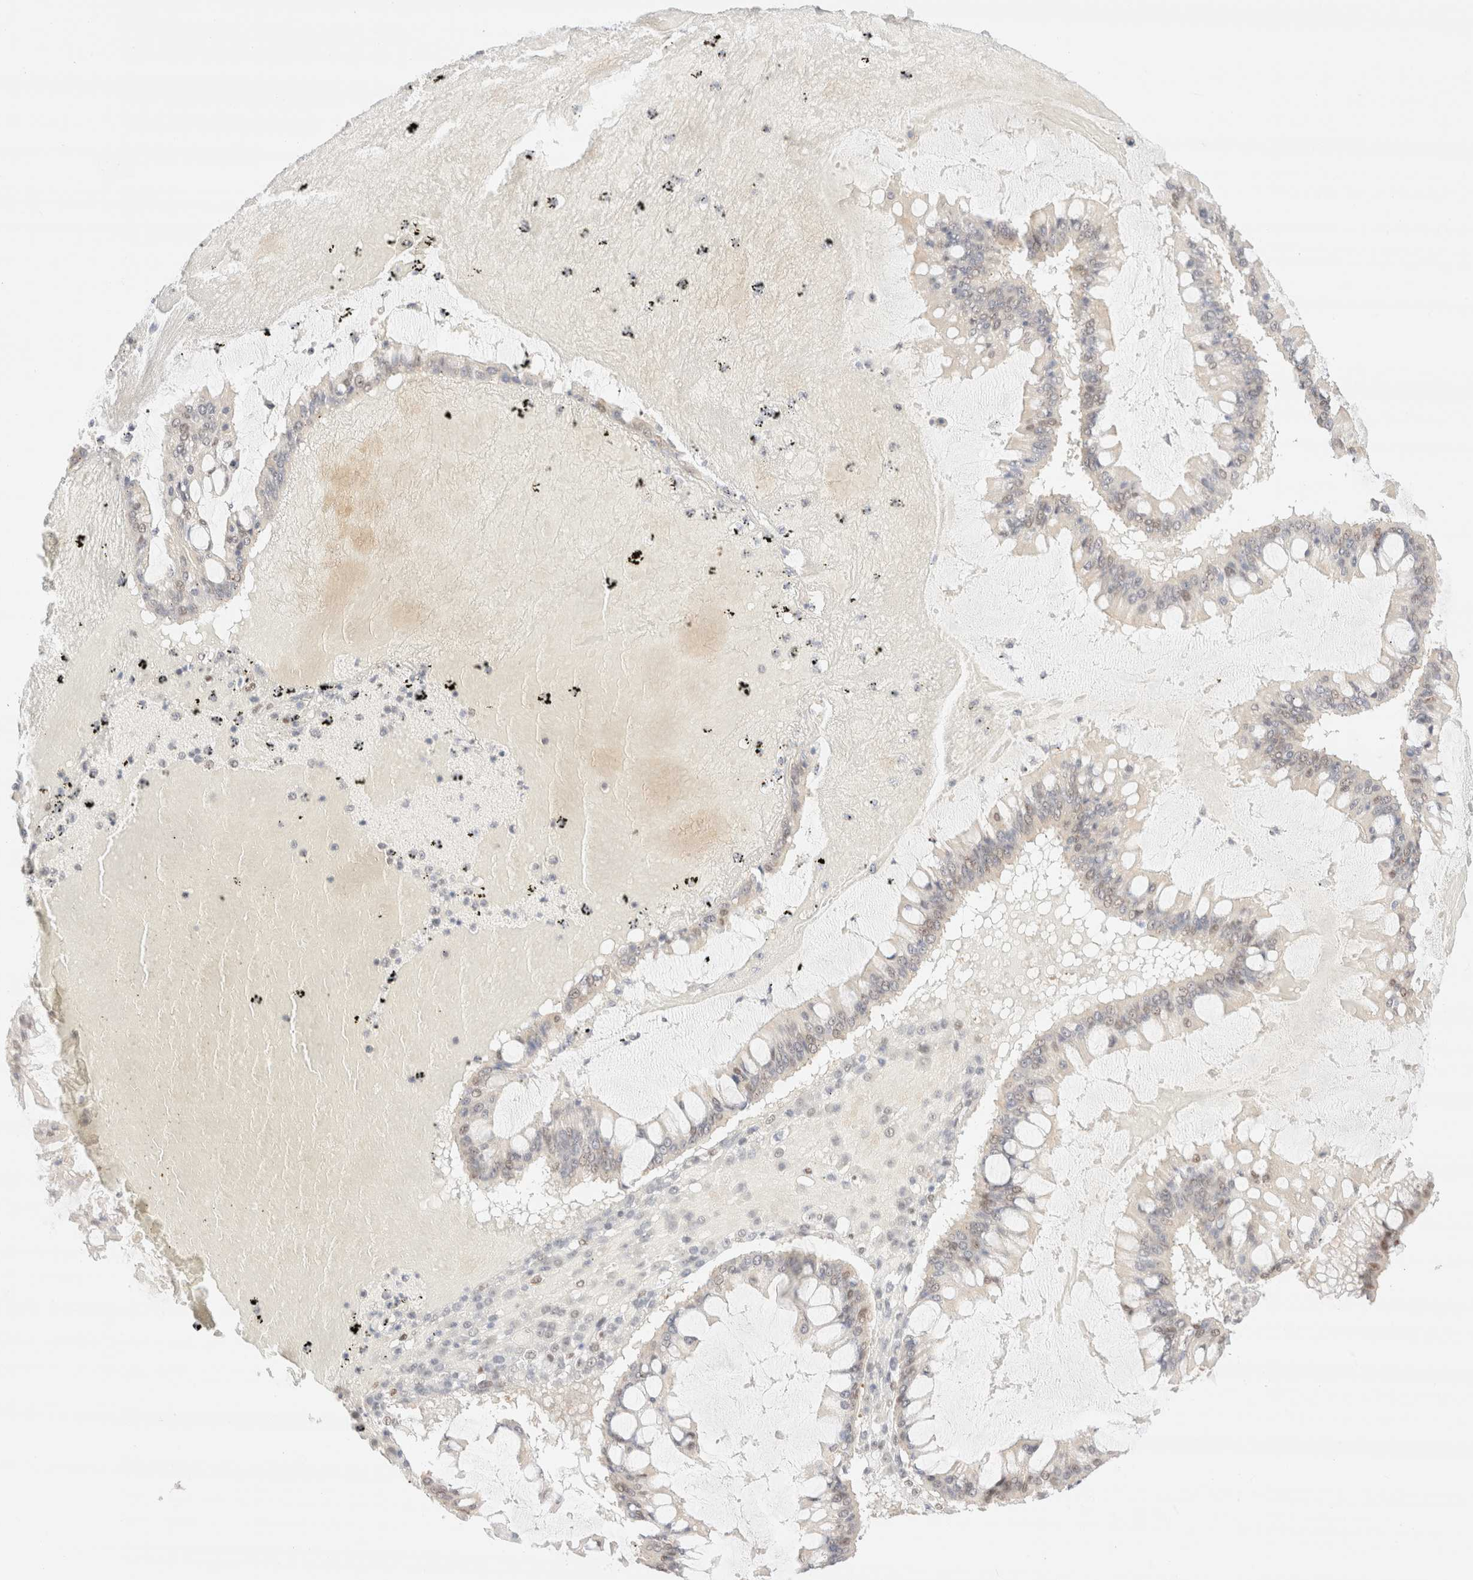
{"staining": {"intensity": "weak", "quantity": "<25%", "location": "nuclear"}, "tissue": "ovarian cancer", "cell_type": "Tumor cells", "image_type": "cancer", "snomed": [{"axis": "morphology", "description": "Cystadenocarcinoma, mucinous, NOS"}, {"axis": "topography", "description": "Ovary"}], "caption": "Histopathology image shows no protein positivity in tumor cells of mucinous cystadenocarcinoma (ovarian) tissue.", "gene": "CIC", "patient": {"sex": "female", "age": 73}}